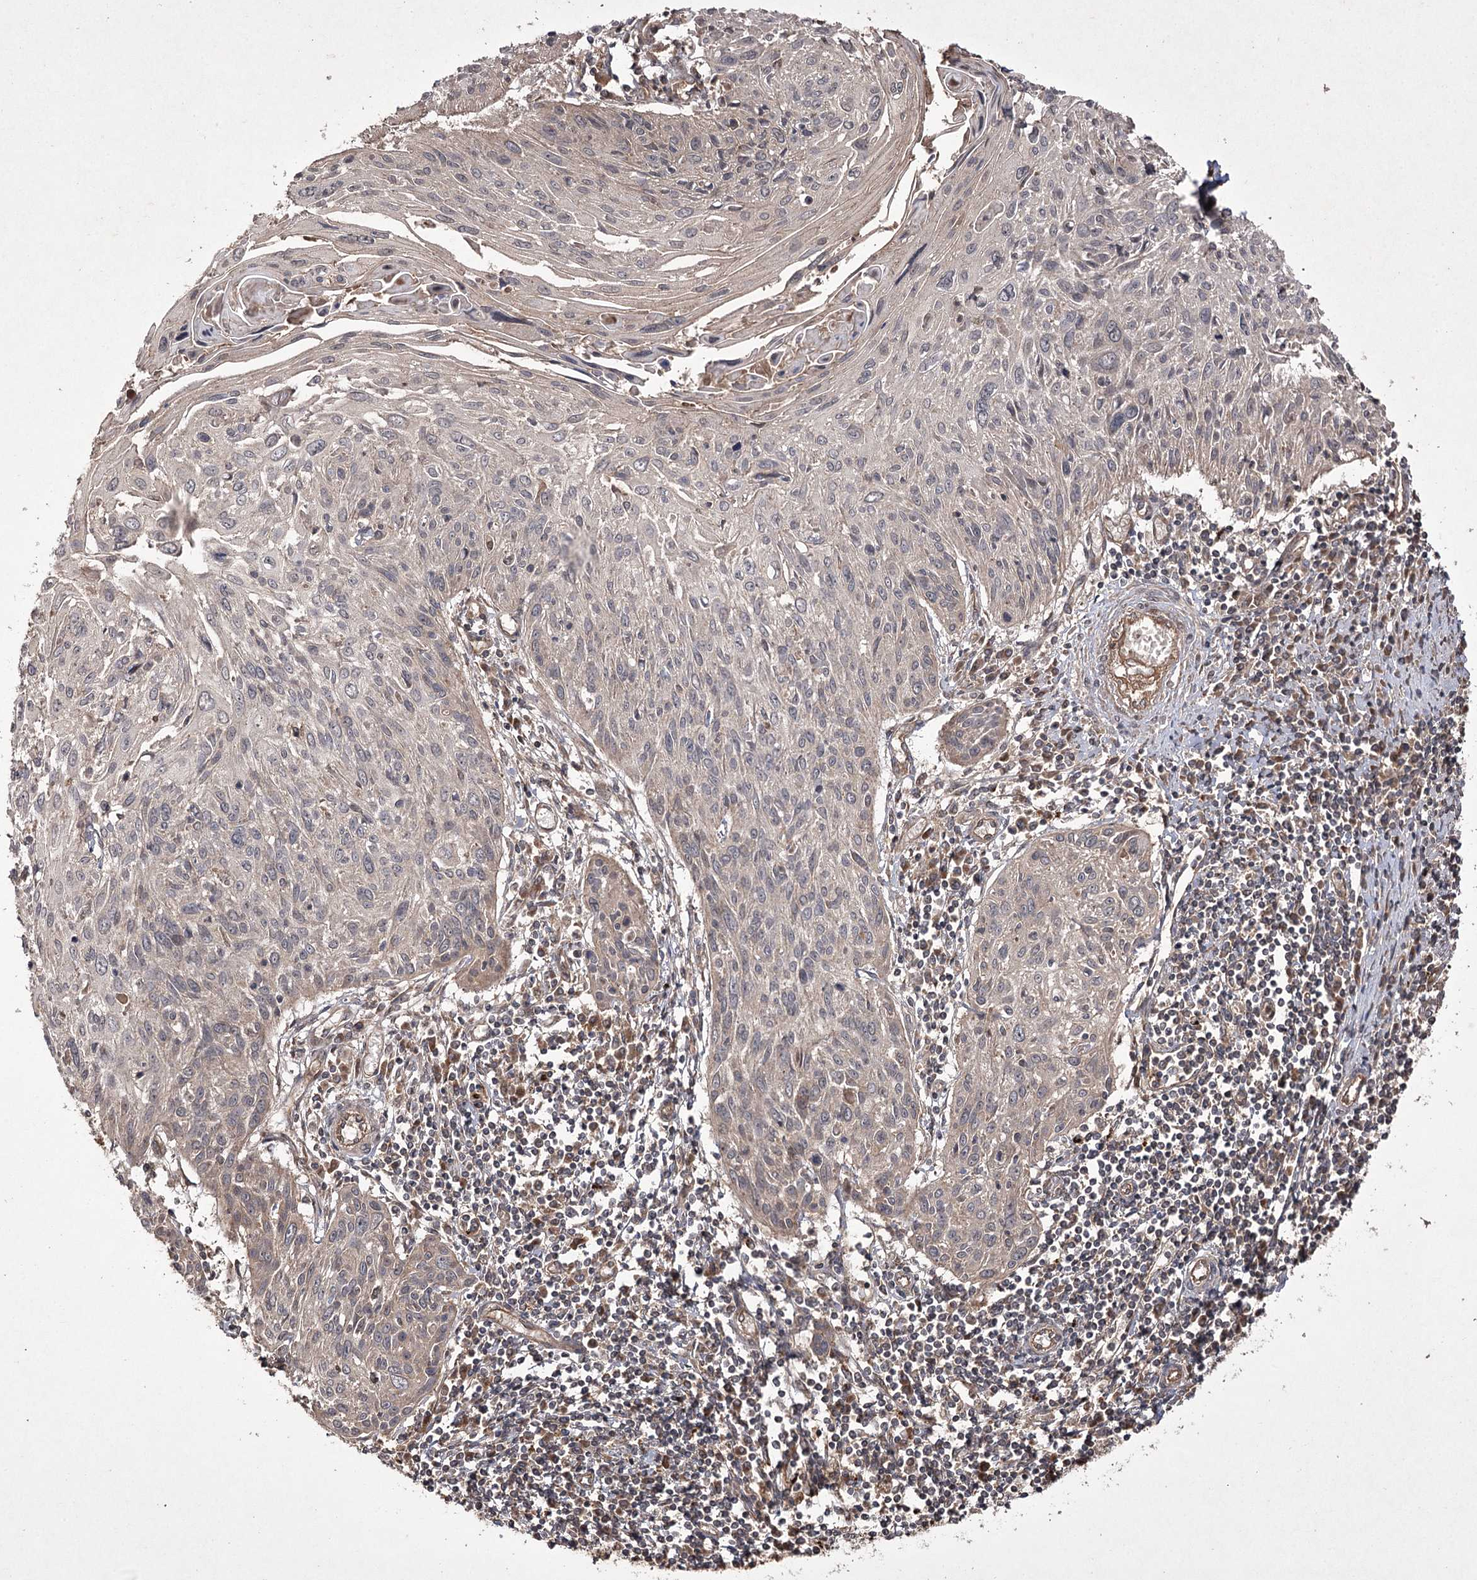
{"staining": {"intensity": "weak", "quantity": "25%-75%", "location": "cytoplasmic/membranous"}, "tissue": "cervical cancer", "cell_type": "Tumor cells", "image_type": "cancer", "snomed": [{"axis": "morphology", "description": "Squamous cell carcinoma, NOS"}, {"axis": "topography", "description": "Cervix"}], "caption": "Protein expression by immunohistochemistry (IHC) demonstrates weak cytoplasmic/membranous positivity in about 25%-75% of tumor cells in squamous cell carcinoma (cervical).", "gene": "FANCL", "patient": {"sex": "female", "age": 51}}